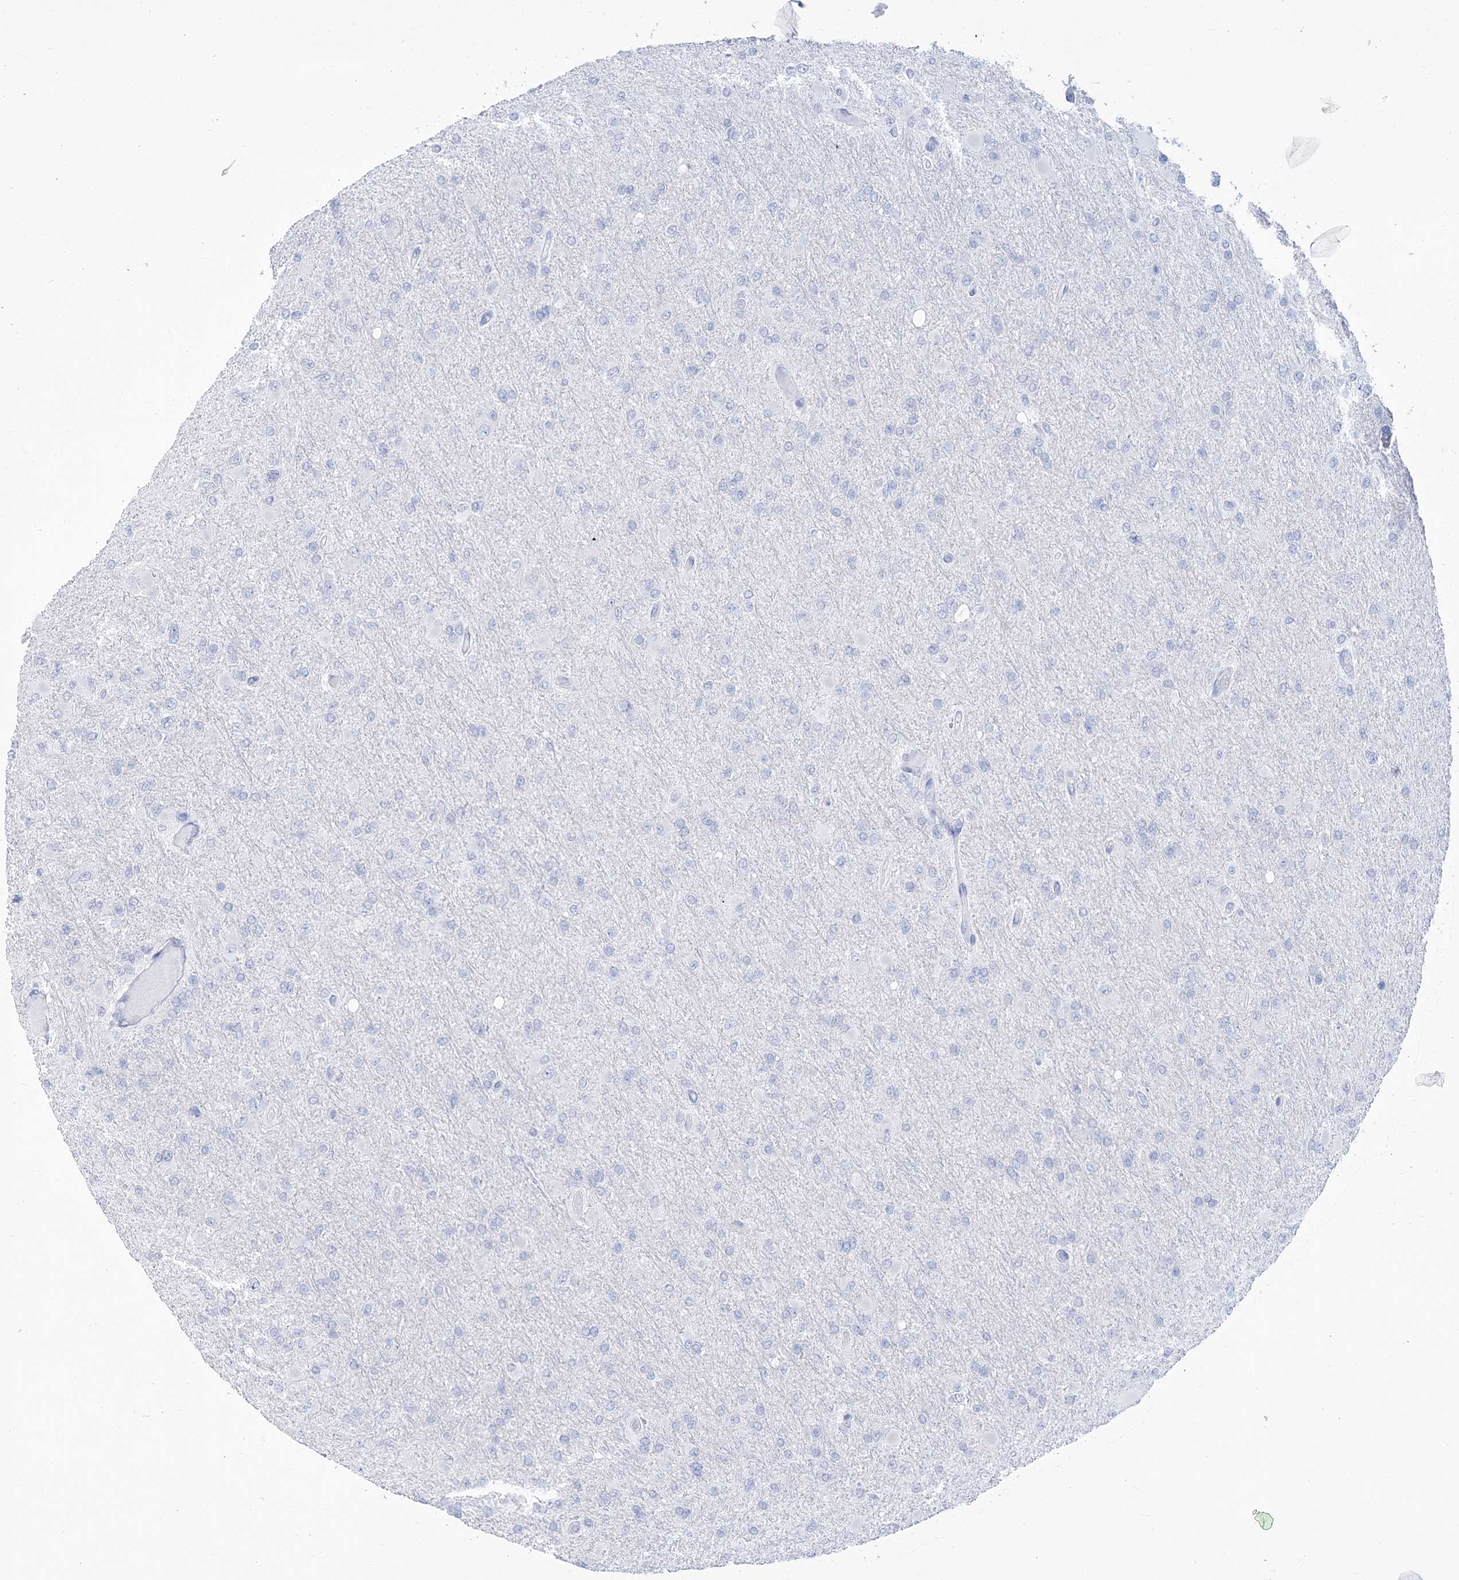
{"staining": {"intensity": "negative", "quantity": "none", "location": "none"}, "tissue": "glioma", "cell_type": "Tumor cells", "image_type": "cancer", "snomed": [{"axis": "morphology", "description": "Glioma, malignant, High grade"}, {"axis": "topography", "description": "Cerebral cortex"}], "caption": "Protein analysis of glioma reveals no significant staining in tumor cells.", "gene": "RBP2", "patient": {"sex": "female", "age": 36}}